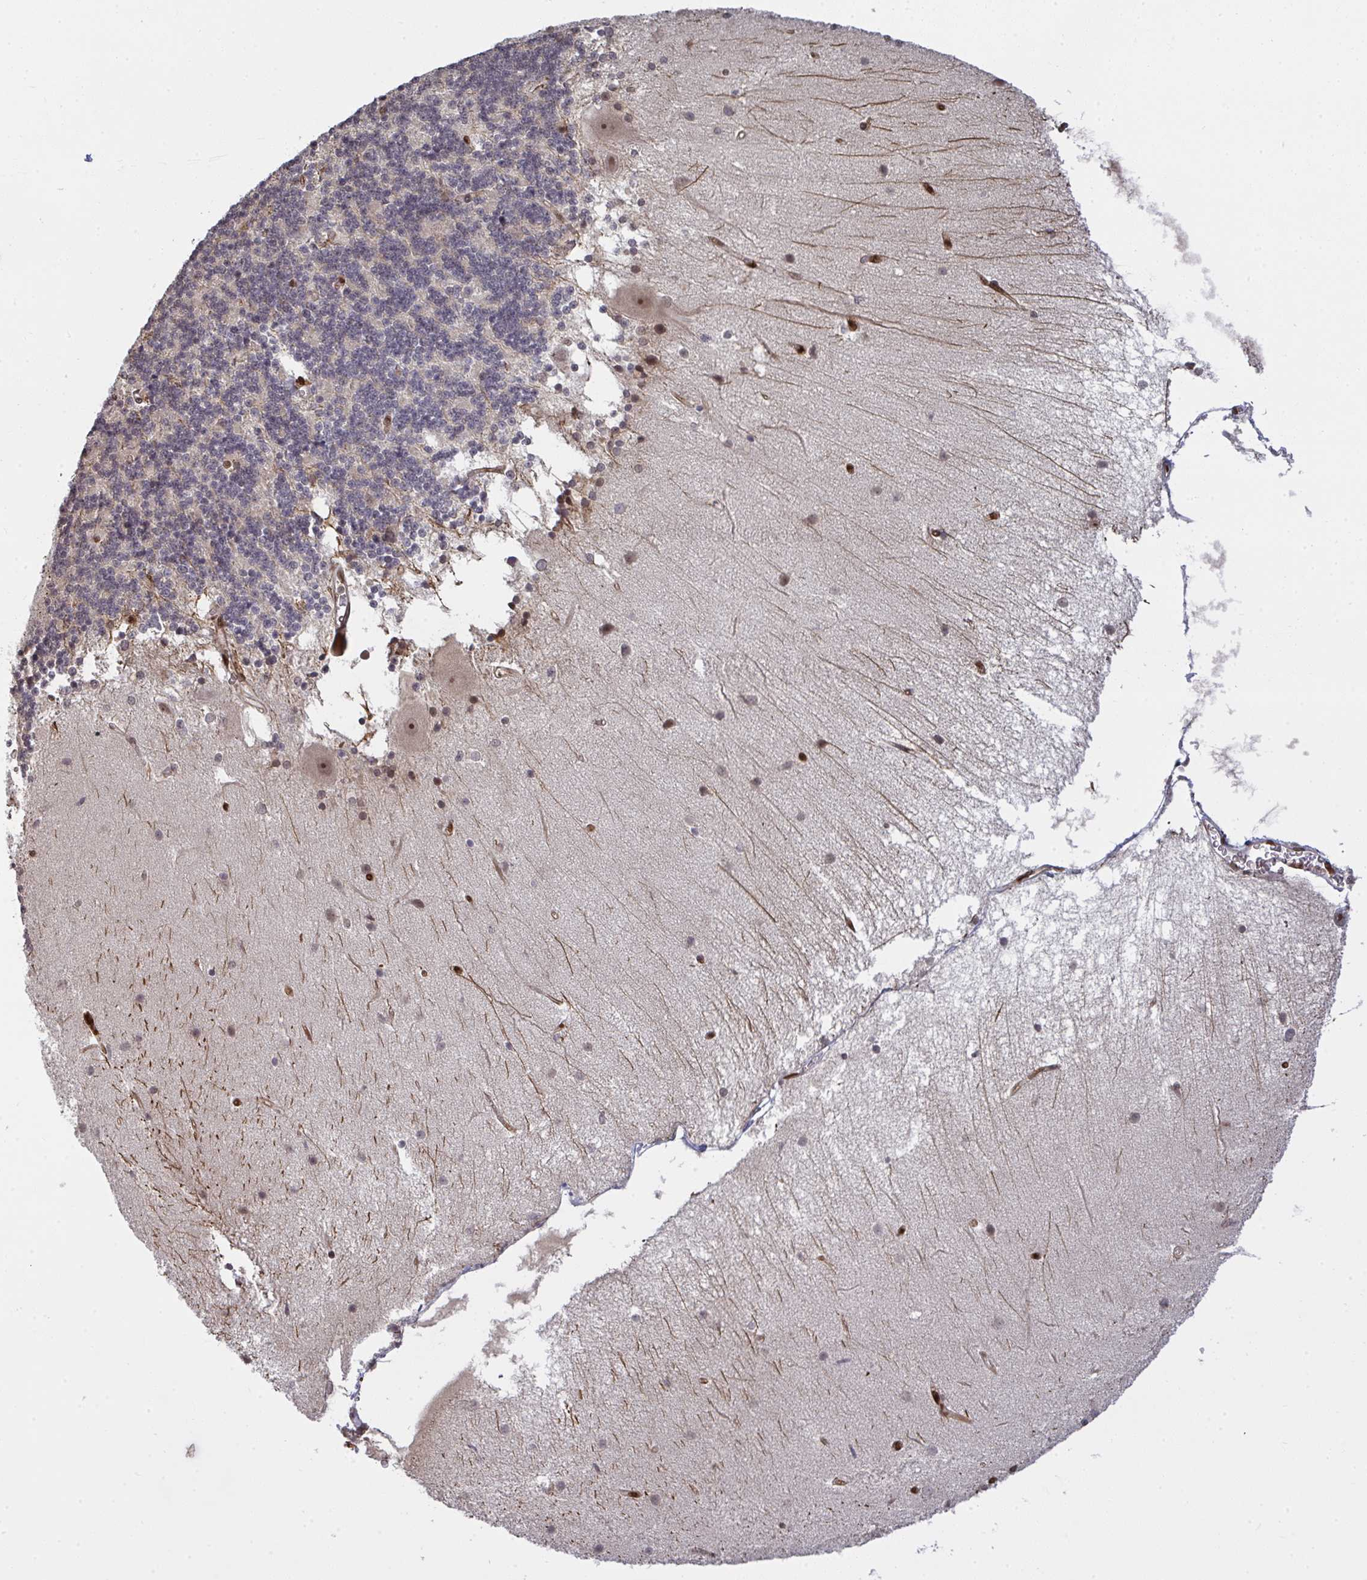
{"staining": {"intensity": "negative", "quantity": "none", "location": "none"}, "tissue": "cerebellum", "cell_type": "Cells in granular layer", "image_type": "normal", "snomed": [{"axis": "morphology", "description": "Normal tissue, NOS"}, {"axis": "topography", "description": "Cerebellum"}], "caption": "An immunohistochemistry (IHC) photomicrograph of normal cerebellum is shown. There is no staining in cells in granular layer of cerebellum.", "gene": "UXT", "patient": {"sex": "female", "age": 54}}